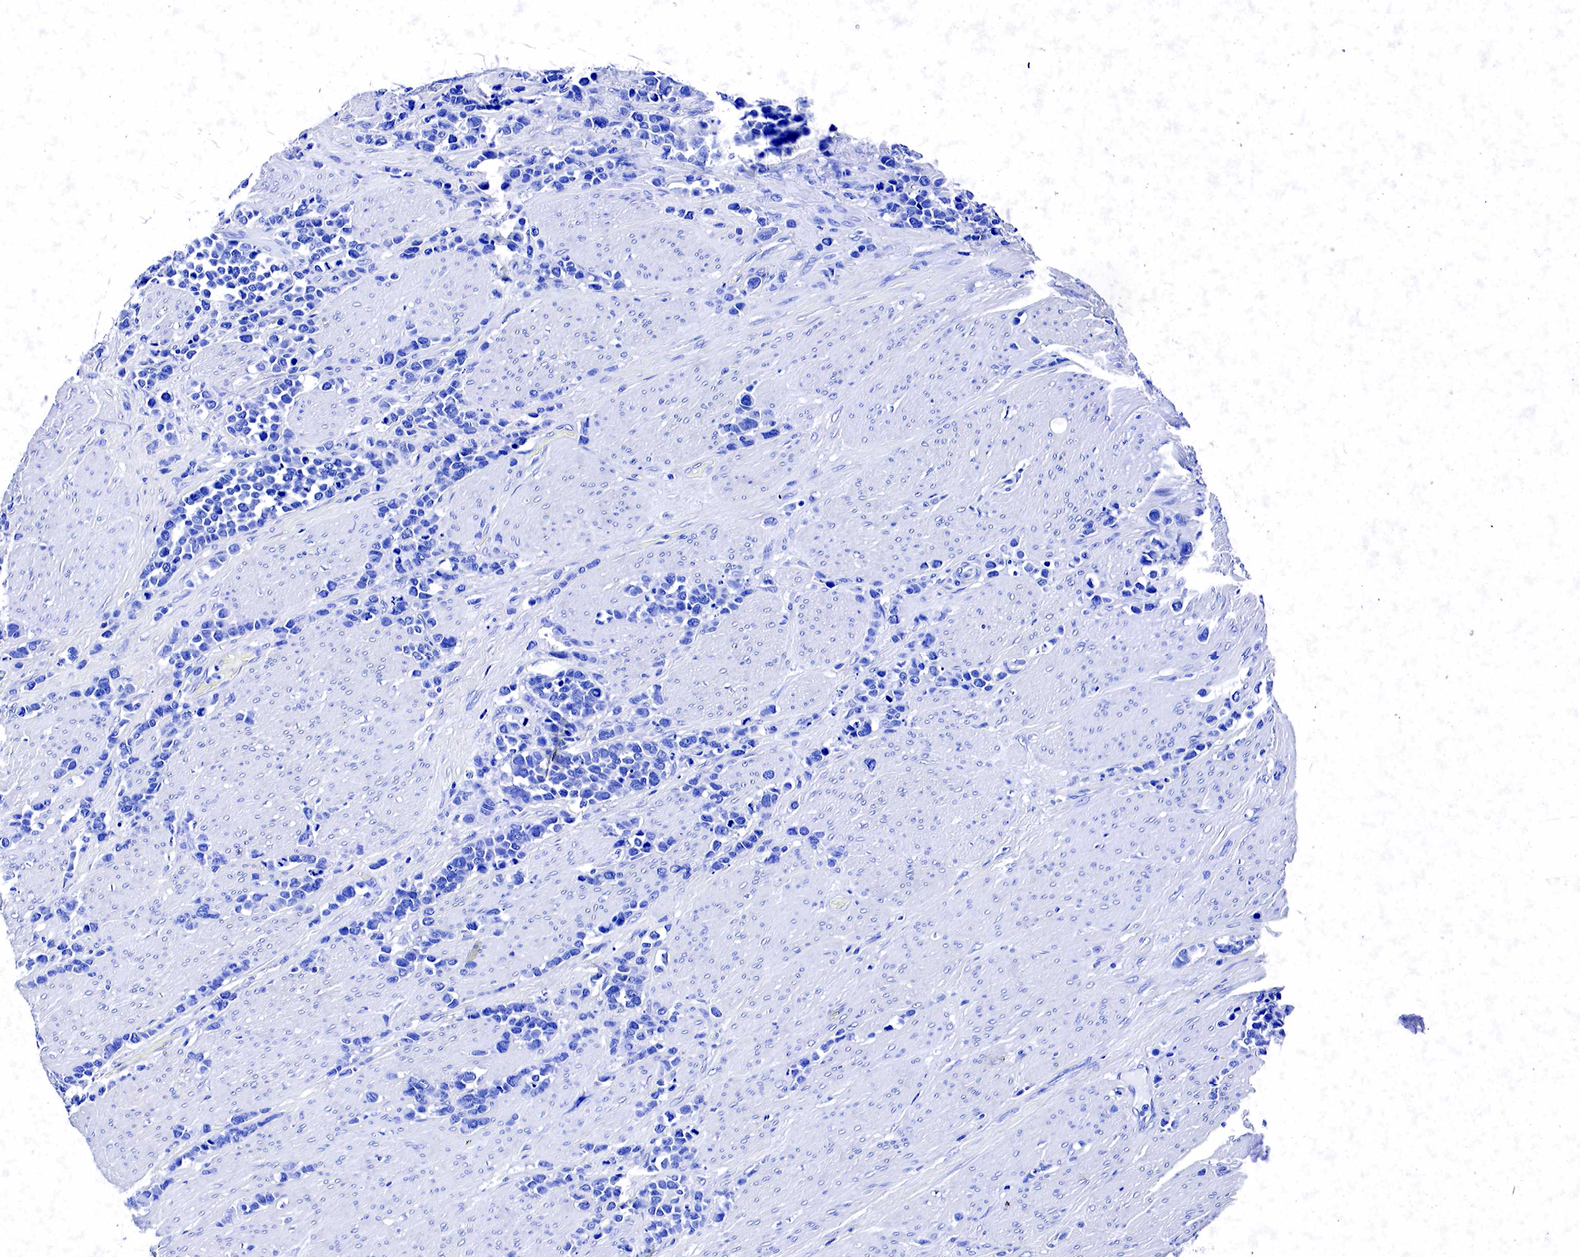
{"staining": {"intensity": "negative", "quantity": "none", "location": "none"}, "tissue": "stomach cancer", "cell_type": "Tumor cells", "image_type": "cancer", "snomed": [{"axis": "morphology", "description": "Adenocarcinoma, NOS"}, {"axis": "topography", "description": "Stomach, upper"}], "caption": "Tumor cells are negative for protein expression in human stomach cancer.", "gene": "ACP3", "patient": {"sex": "male", "age": 71}}